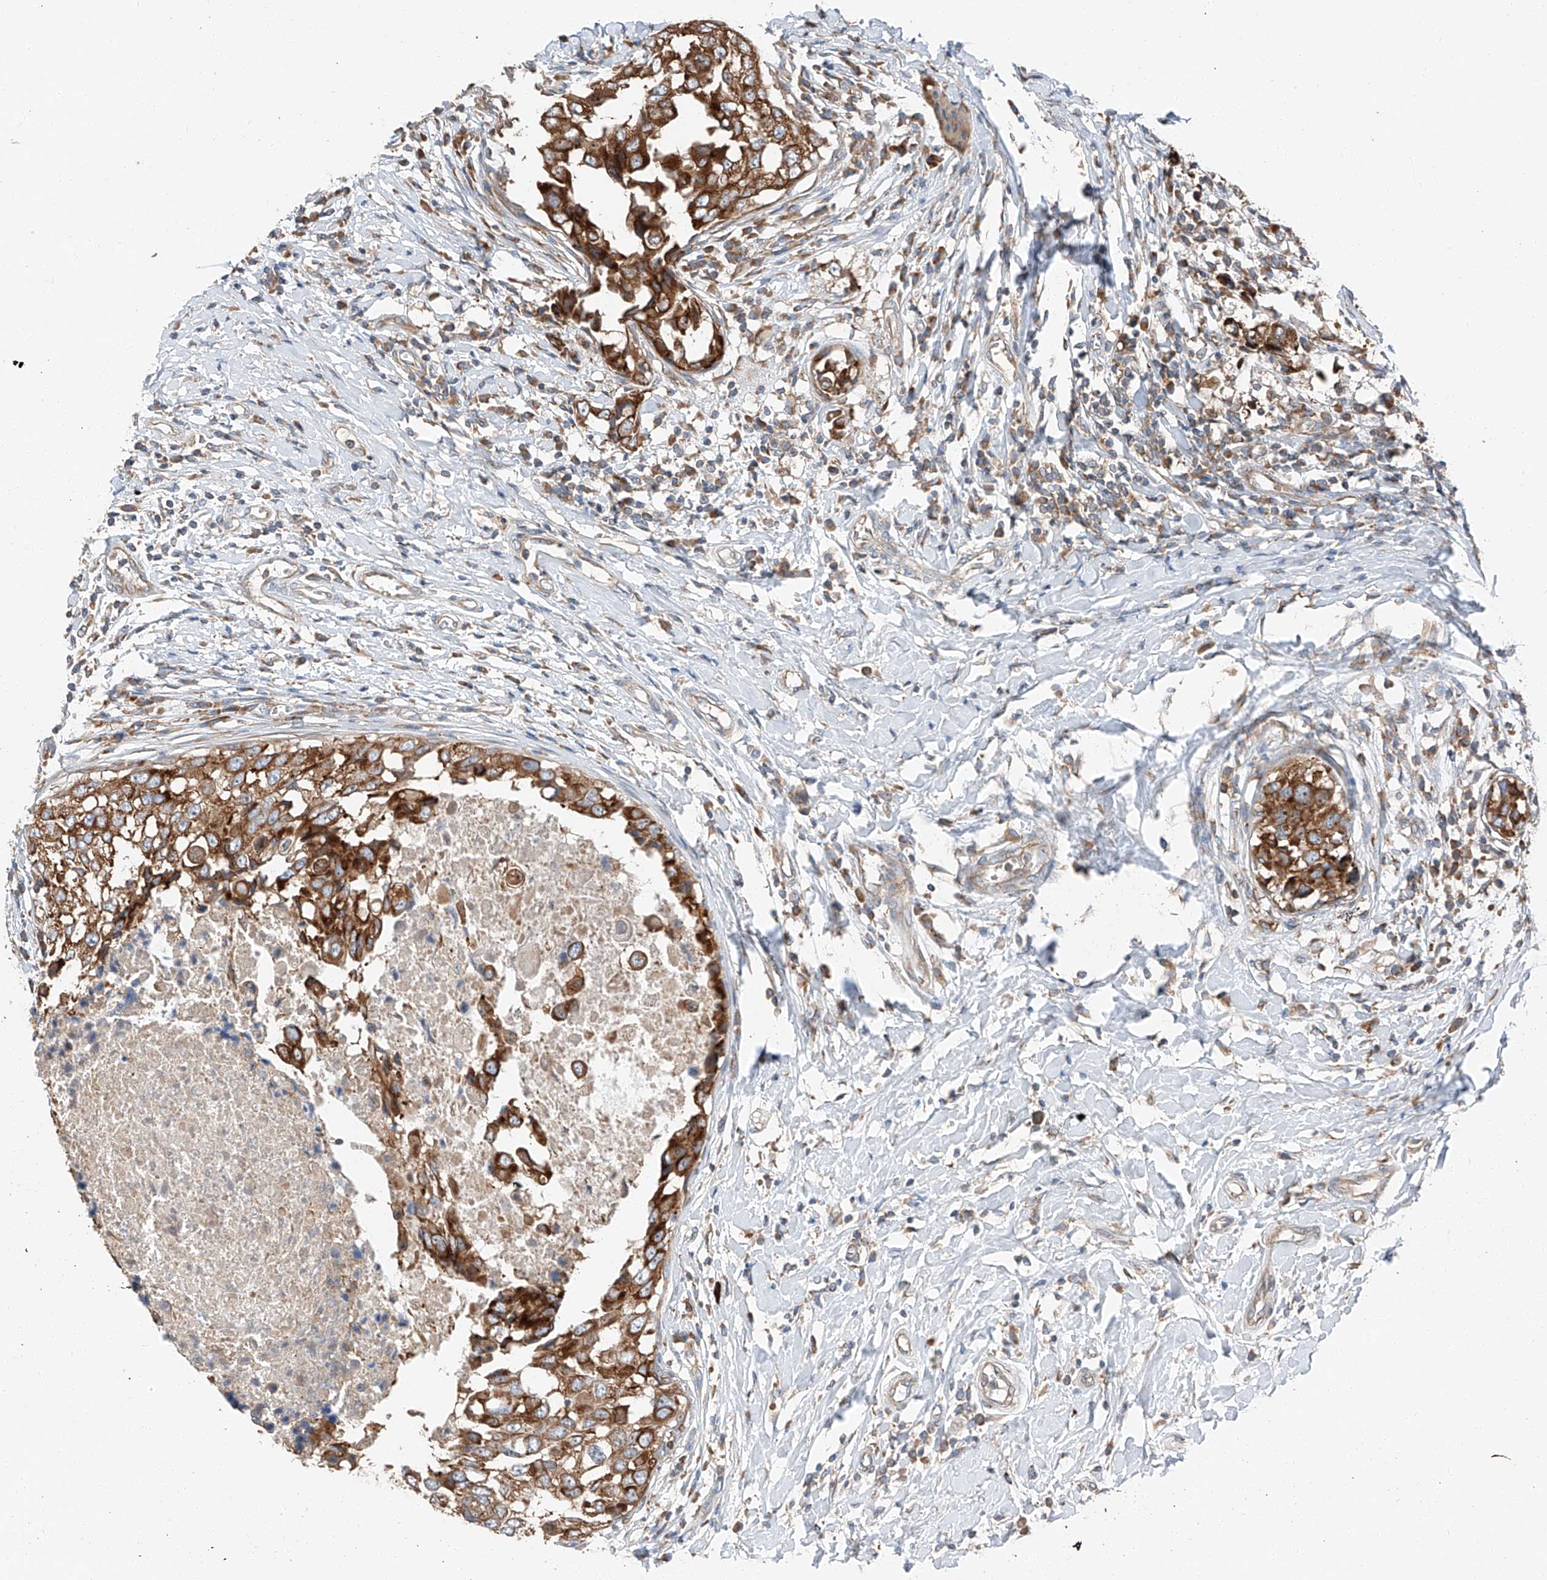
{"staining": {"intensity": "strong", "quantity": ">75%", "location": "cytoplasmic/membranous"}, "tissue": "breast cancer", "cell_type": "Tumor cells", "image_type": "cancer", "snomed": [{"axis": "morphology", "description": "Duct carcinoma"}, {"axis": "topography", "description": "Breast"}], "caption": "Invasive ductal carcinoma (breast) stained with immunohistochemistry reveals strong cytoplasmic/membranous staining in about >75% of tumor cells.", "gene": "ZC3H15", "patient": {"sex": "female", "age": 27}}